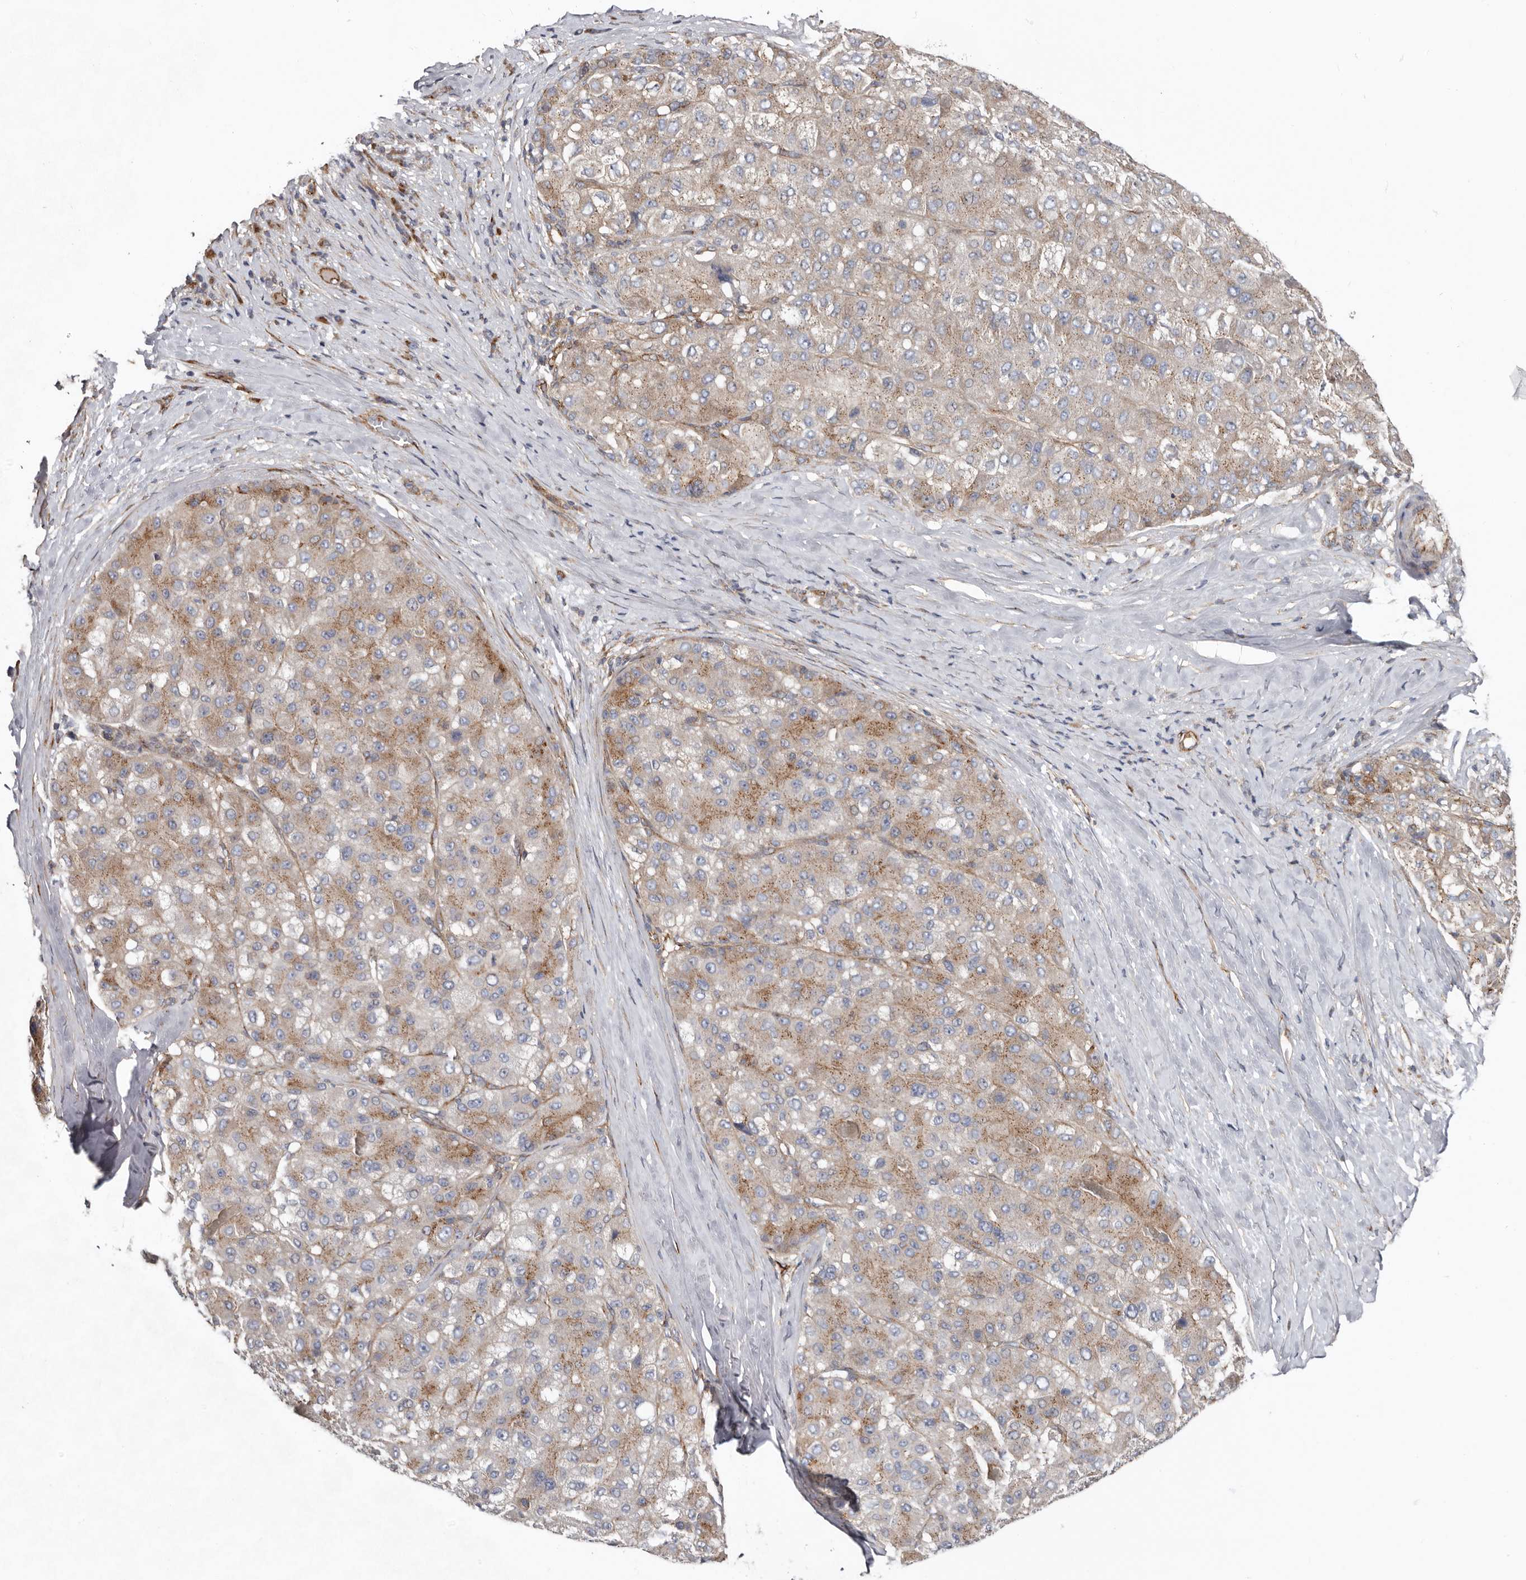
{"staining": {"intensity": "weak", "quantity": "25%-75%", "location": "cytoplasmic/membranous"}, "tissue": "liver cancer", "cell_type": "Tumor cells", "image_type": "cancer", "snomed": [{"axis": "morphology", "description": "Carcinoma, Hepatocellular, NOS"}, {"axis": "topography", "description": "Liver"}], "caption": "Liver cancer stained with a protein marker shows weak staining in tumor cells.", "gene": "LUZP1", "patient": {"sex": "male", "age": 80}}